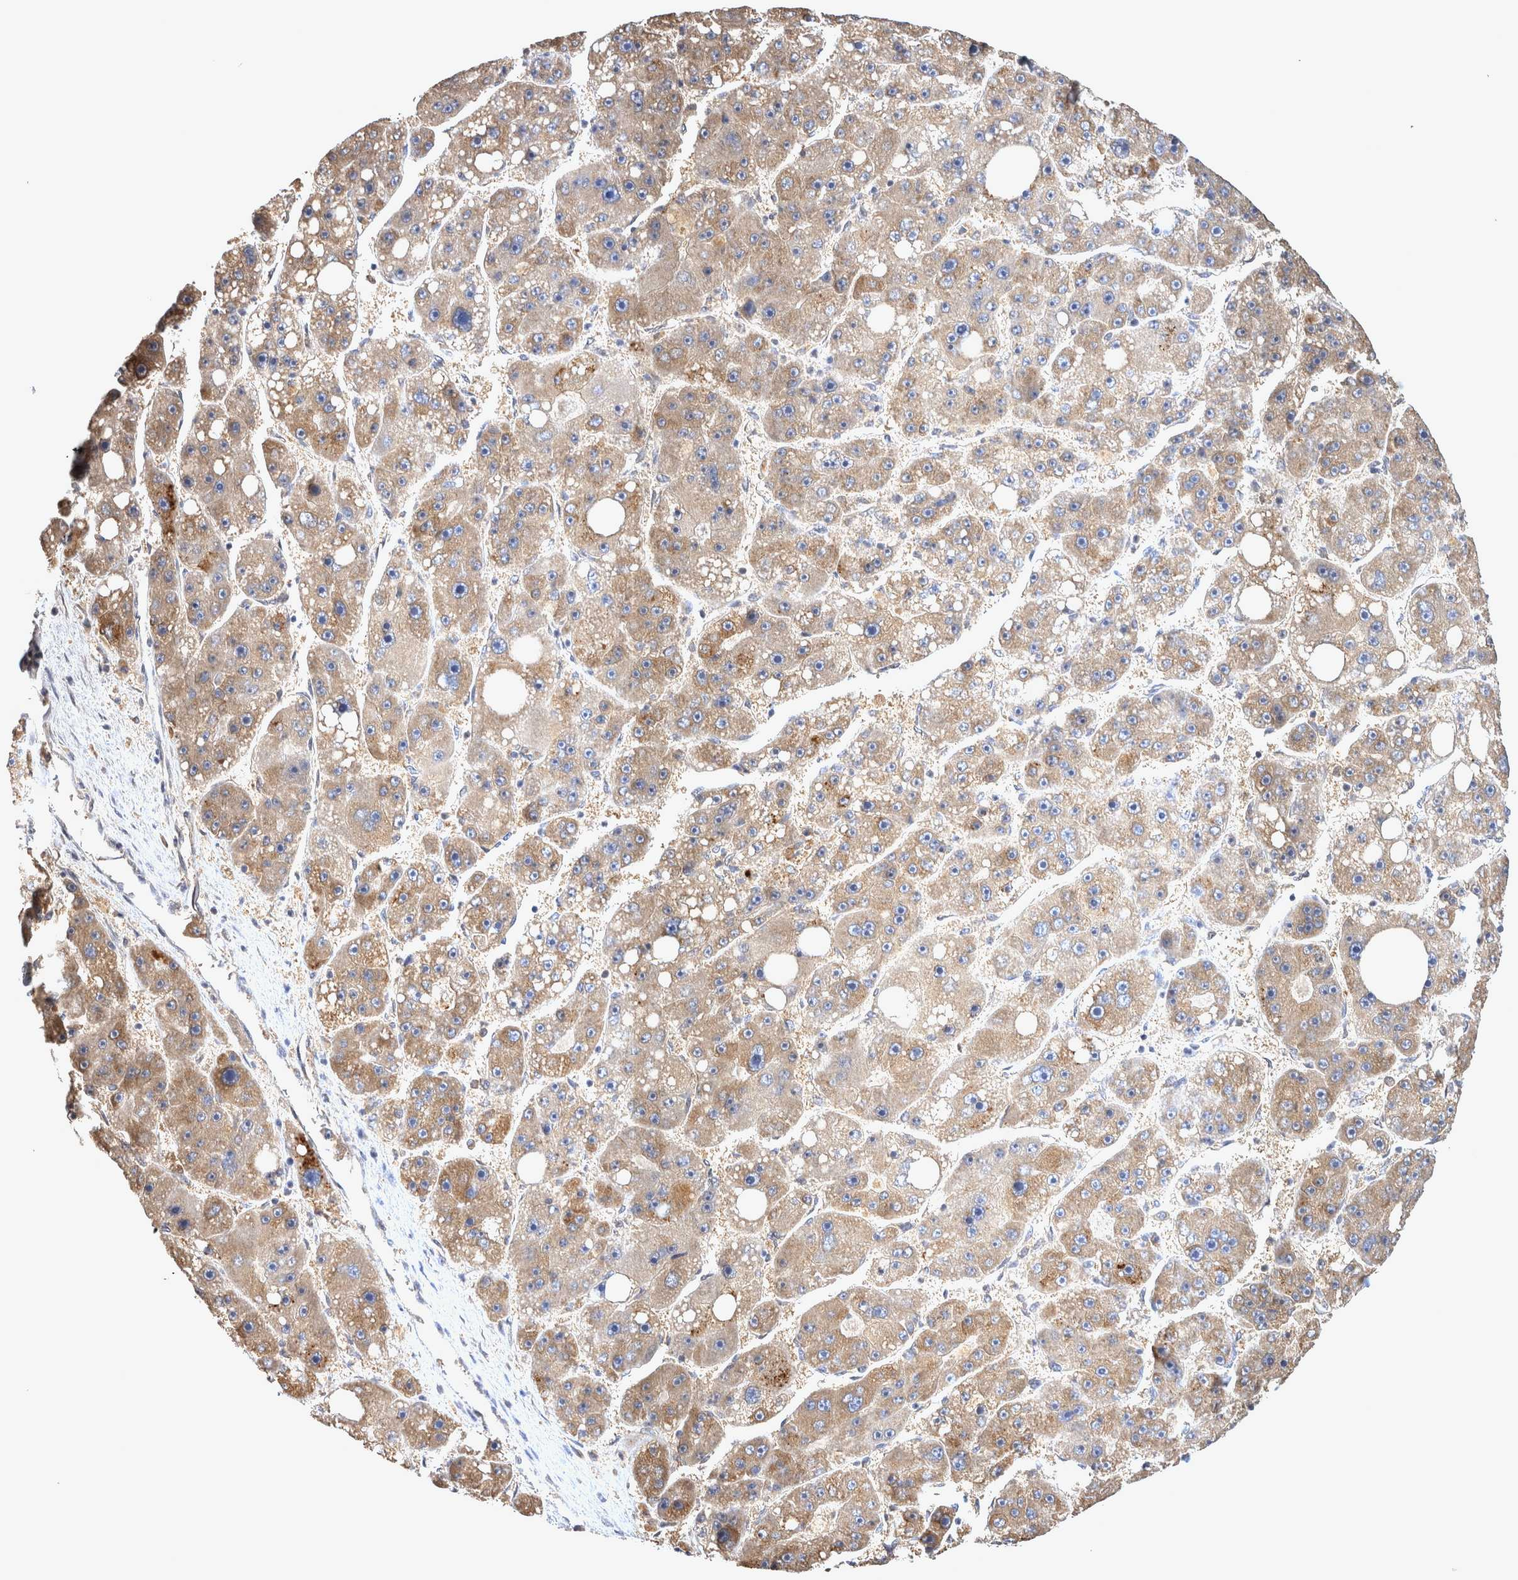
{"staining": {"intensity": "moderate", "quantity": ">75%", "location": "cytoplasmic/membranous"}, "tissue": "liver cancer", "cell_type": "Tumor cells", "image_type": "cancer", "snomed": [{"axis": "morphology", "description": "Carcinoma, Hepatocellular, NOS"}, {"axis": "topography", "description": "Liver"}], "caption": "IHC (DAB (3,3'-diaminobenzidine)) staining of liver hepatocellular carcinoma displays moderate cytoplasmic/membranous protein expression in about >75% of tumor cells.", "gene": "ATXN2", "patient": {"sex": "female", "age": 61}}